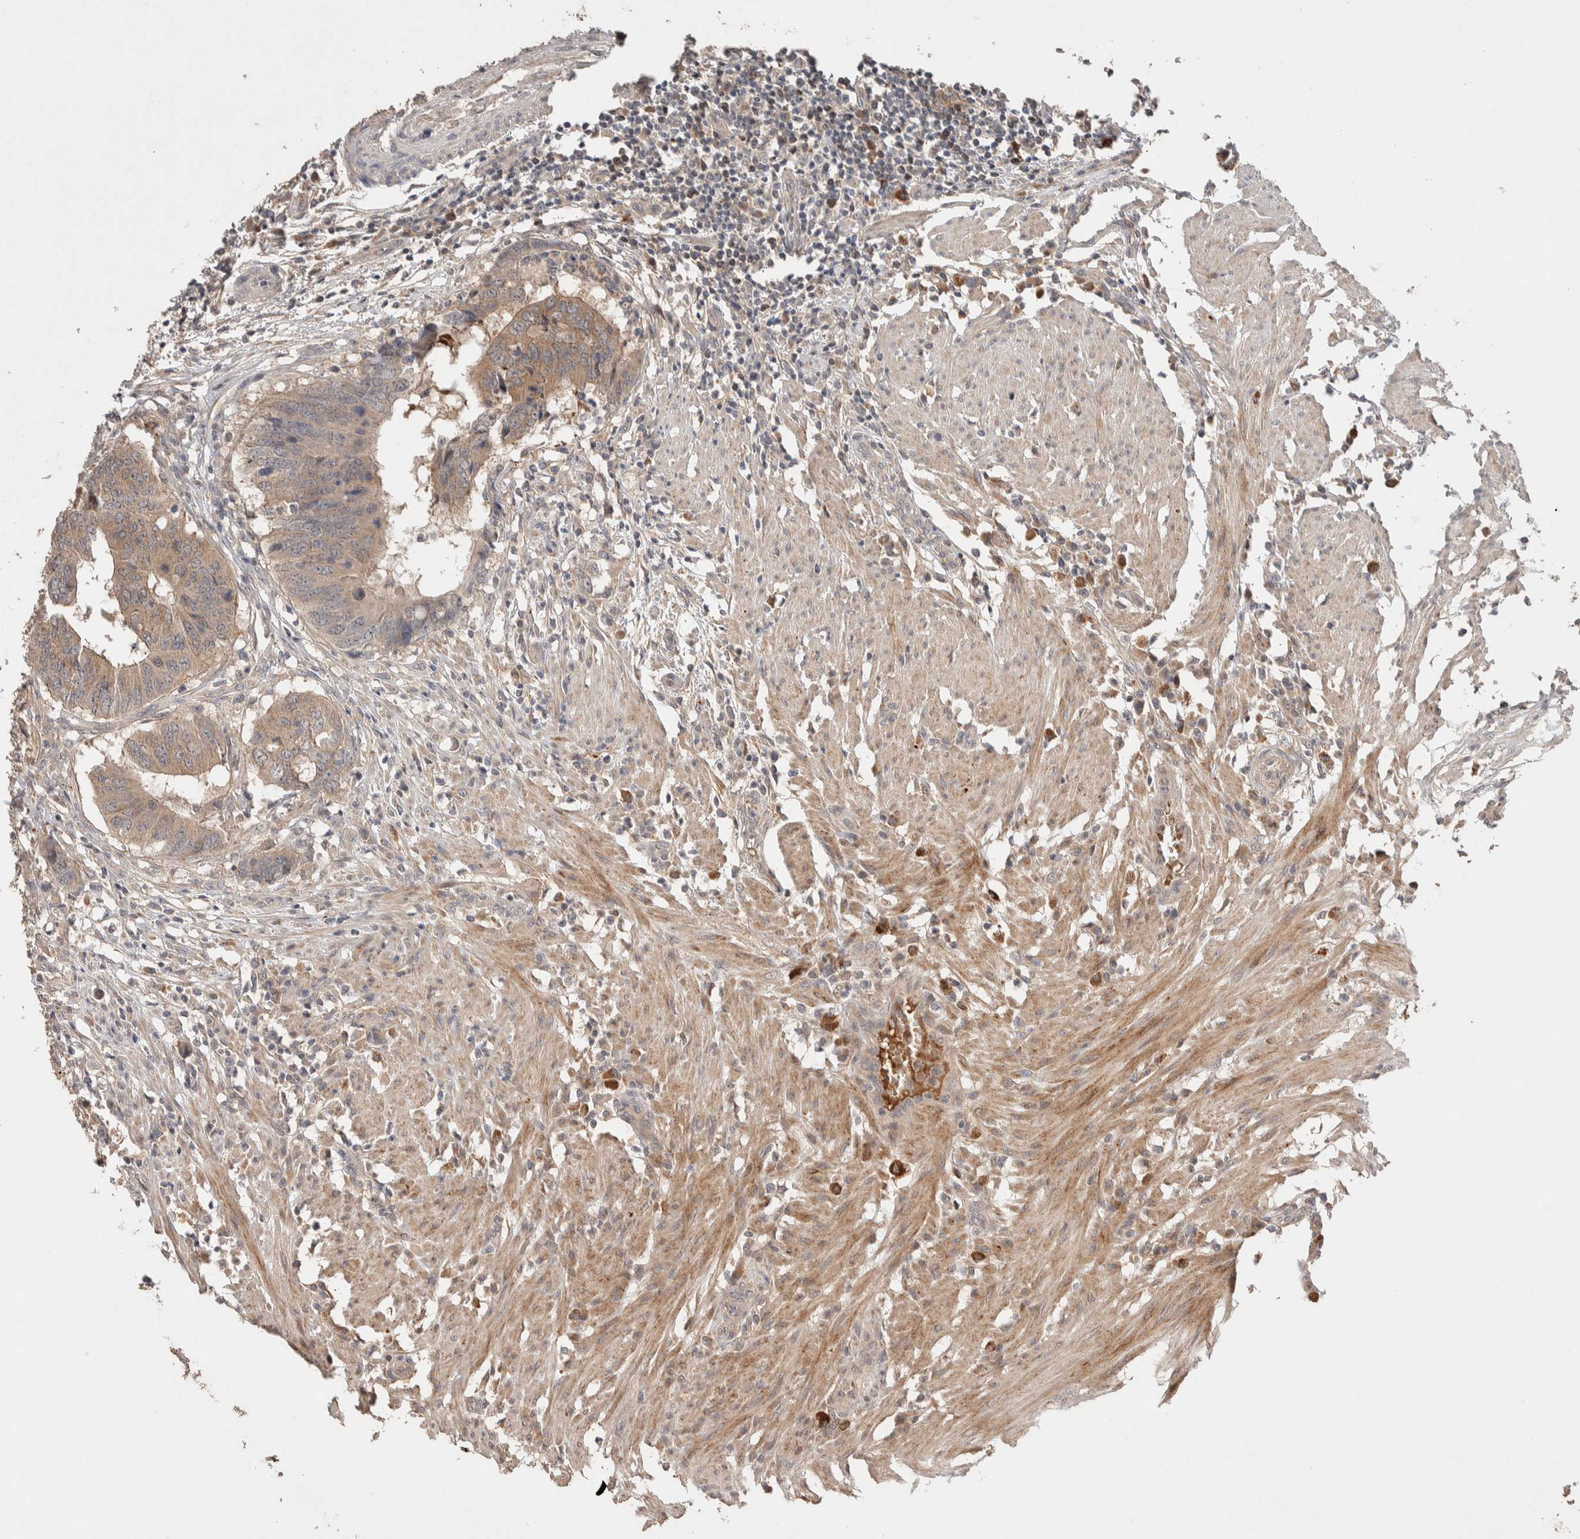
{"staining": {"intensity": "weak", "quantity": ">75%", "location": "cytoplasmic/membranous"}, "tissue": "colorectal cancer", "cell_type": "Tumor cells", "image_type": "cancer", "snomed": [{"axis": "morphology", "description": "Adenocarcinoma, NOS"}, {"axis": "topography", "description": "Colon"}], "caption": "Human colorectal adenocarcinoma stained with a brown dye shows weak cytoplasmic/membranous positive staining in approximately >75% of tumor cells.", "gene": "CASK", "patient": {"sex": "male", "age": 56}}